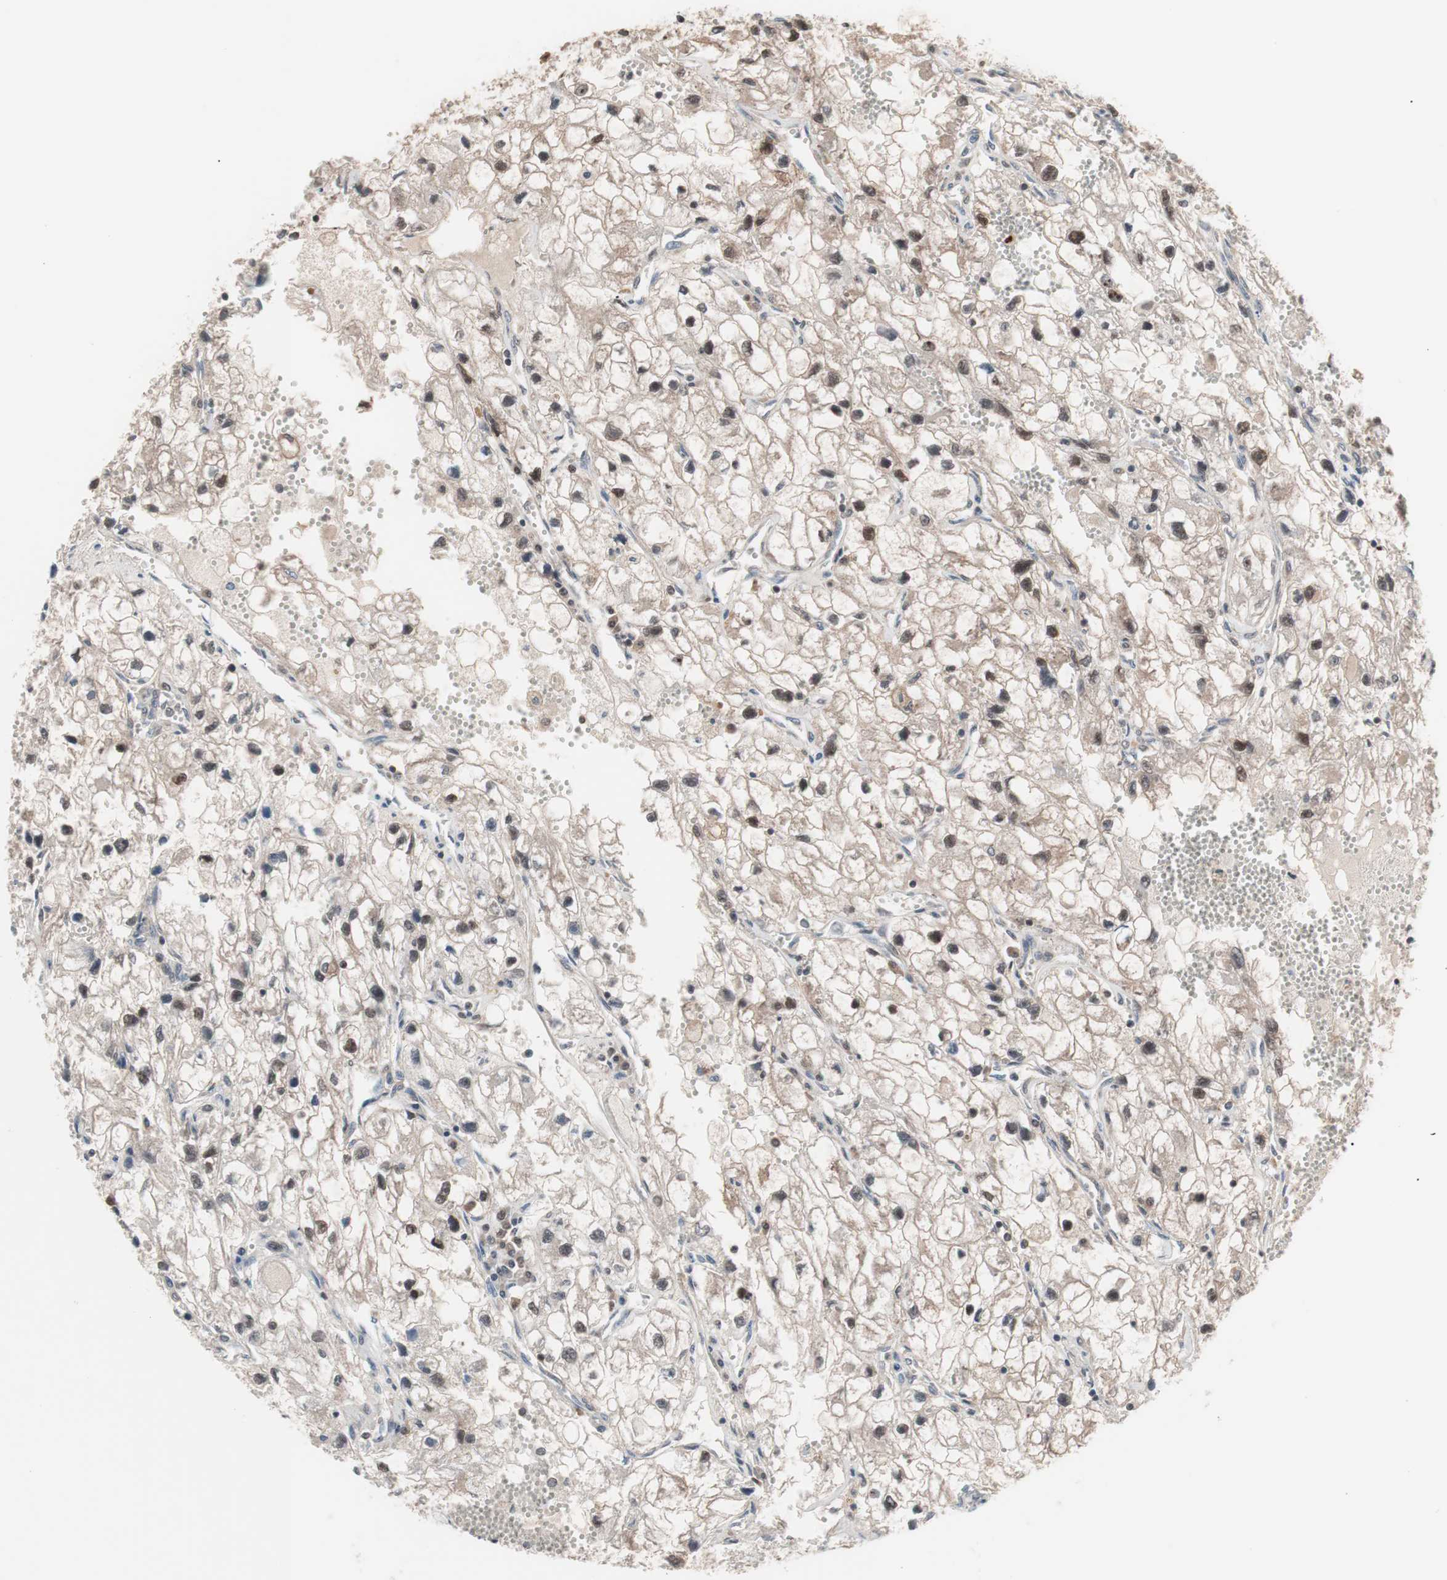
{"staining": {"intensity": "weak", "quantity": "25%-75%", "location": "nuclear"}, "tissue": "renal cancer", "cell_type": "Tumor cells", "image_type": "cancer", "snomed": [{"axis": "morphology", "description": "Adenocarcinoma, NOS"}, {"axis": "topography", "description": "Kidney"}], "caption": "Weak nuclear staining for a protein is seen in approximately 25%-75% of tumor cells of adenocarcinoma (renal) using IHC.", "gene": "IRS1", "patient": {"sex": "female", "age": 70}}